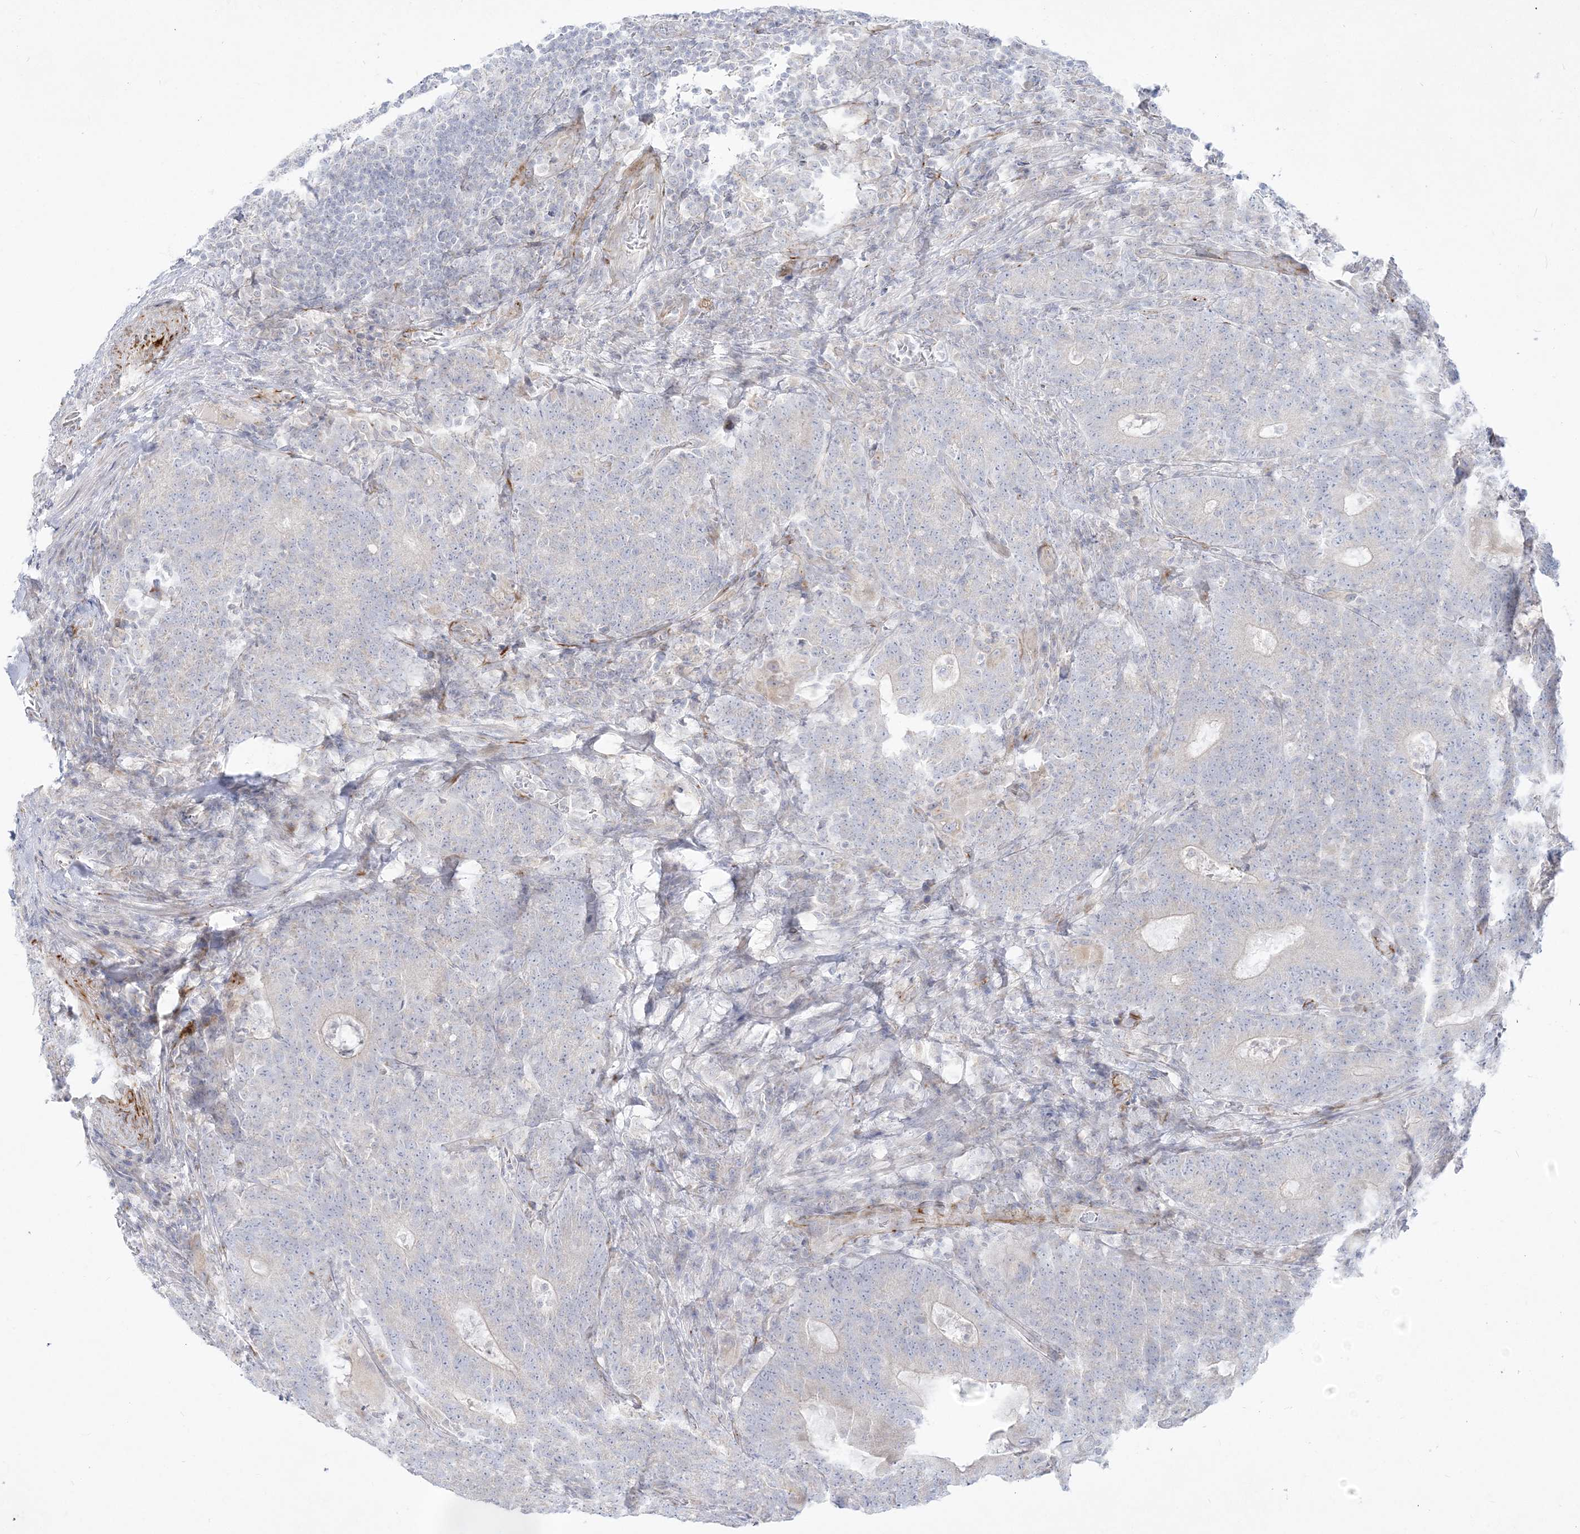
{"staining": {"intensity": "negative", "quantity": "none", "location": "none"}, "tissue": "colorectal cancer", "cell_type": "Tumor cells", "image_type": "cancer", "snomed": [{"axis": "morphology", "description": "Normal tissue, NOS"}, {"axis": "morphology", "description": "Adenocarcinoma, NOS"}, {"axis": "topography", "description": "Colon"}], "caption": "DAB (3,3'-diaminobenzidine) immunohistochemical staining of human colorectal cancer reveals no significant positivity in tumor cells.", "gene": "GPAT2", "patient": {"sex": "female", "age": 75}}